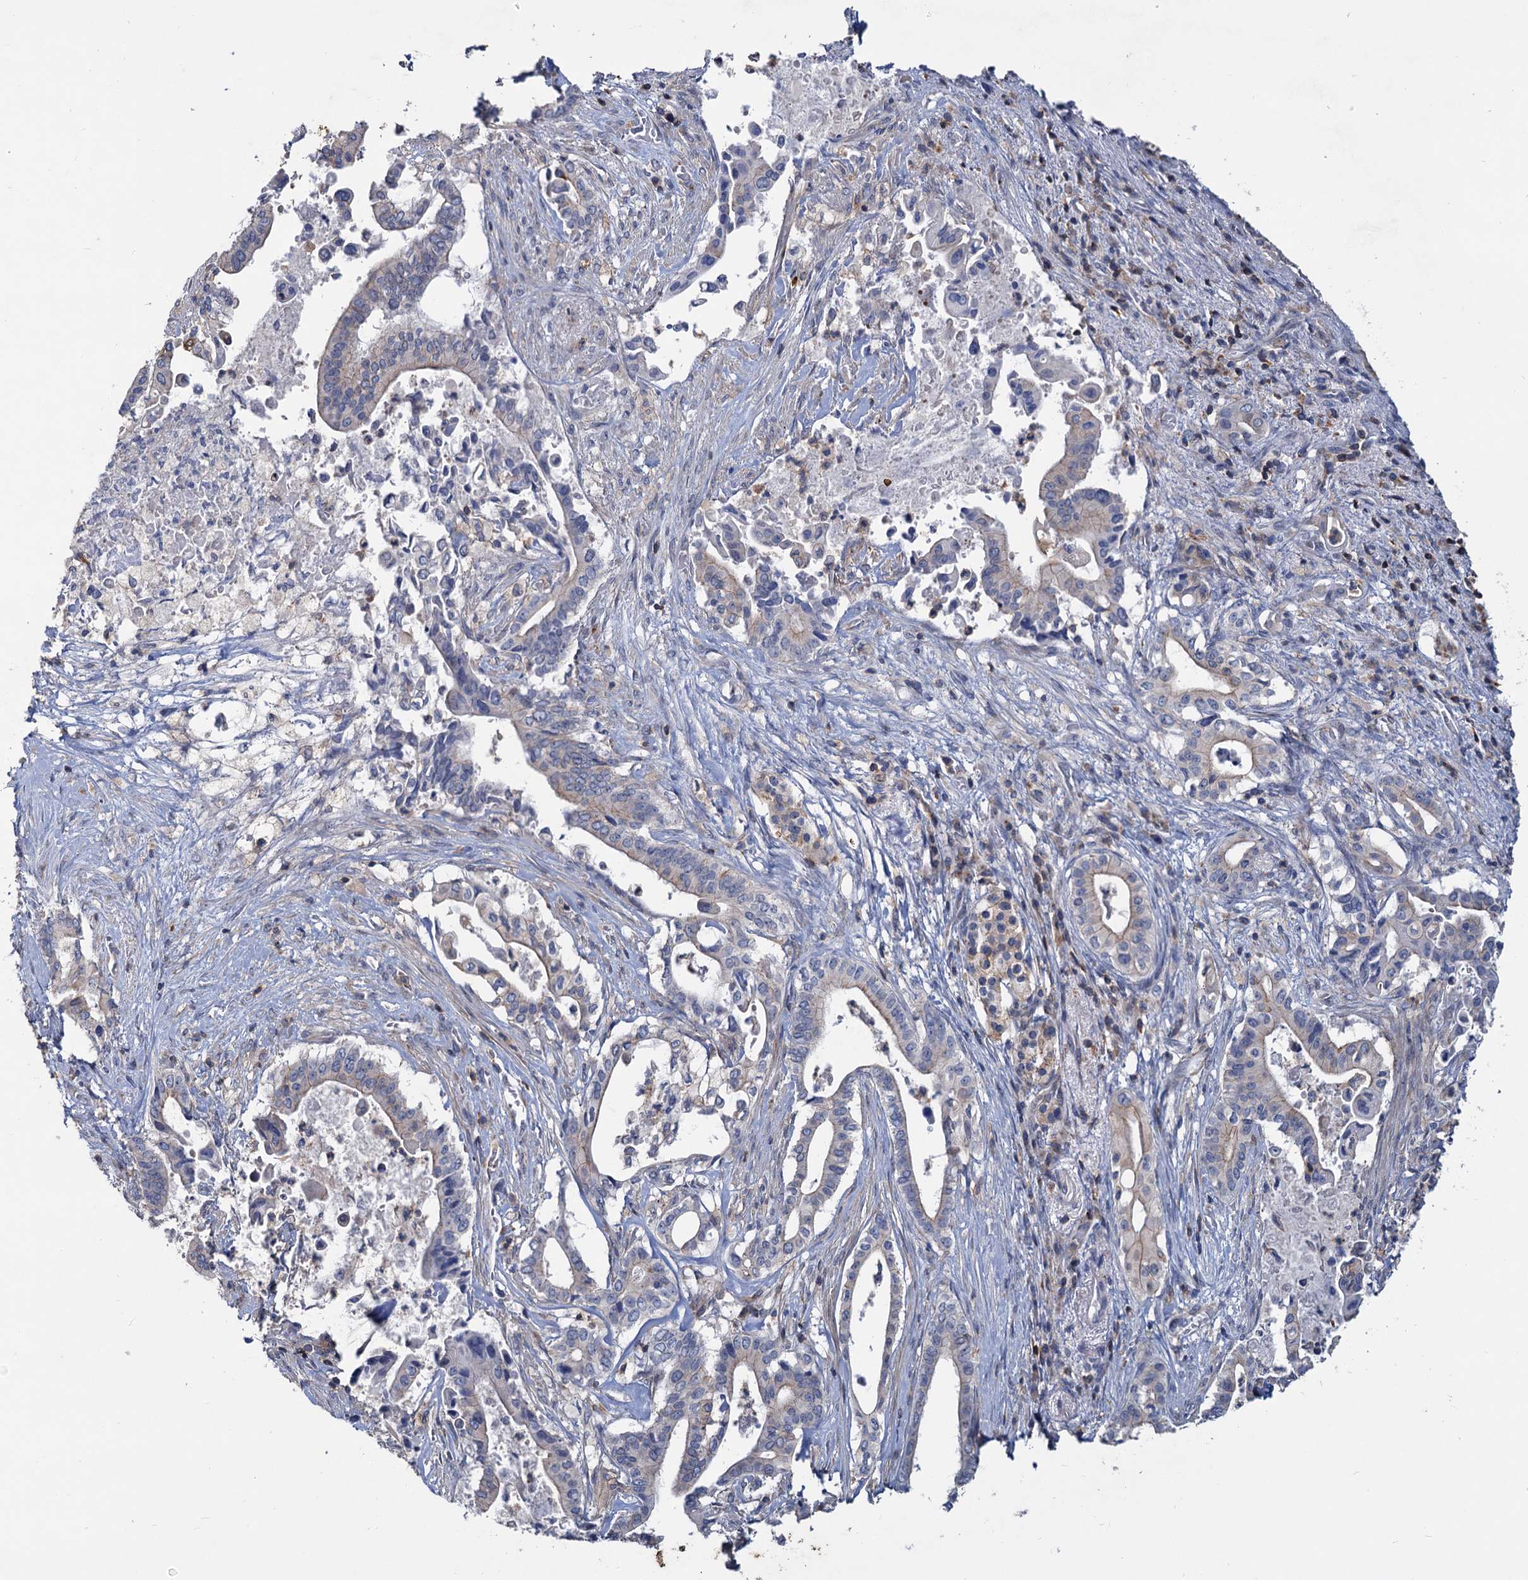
{"staining": {"intensity": "moderate", "quantity": "<25%", "location": "cytoplasmic/membranous"}, "tissue": "pancreatic cancer", "cell_type": "Tumor cells", "image_type": "cancer", "snomed": [{"axis": "morphology", "description": "Adenocarcinoma, NOS"}, {"axis": "topography", "description": "Pancreas"}], "caption": "Immunohistochemical staining of adenocarcinoma (pancreatic) exhibits moderate cytoplasmic/membranous protein expression in about <25% of tumor cells.", "gene": "LRCH4", "patient": {"sex": "female", "age": 77}}